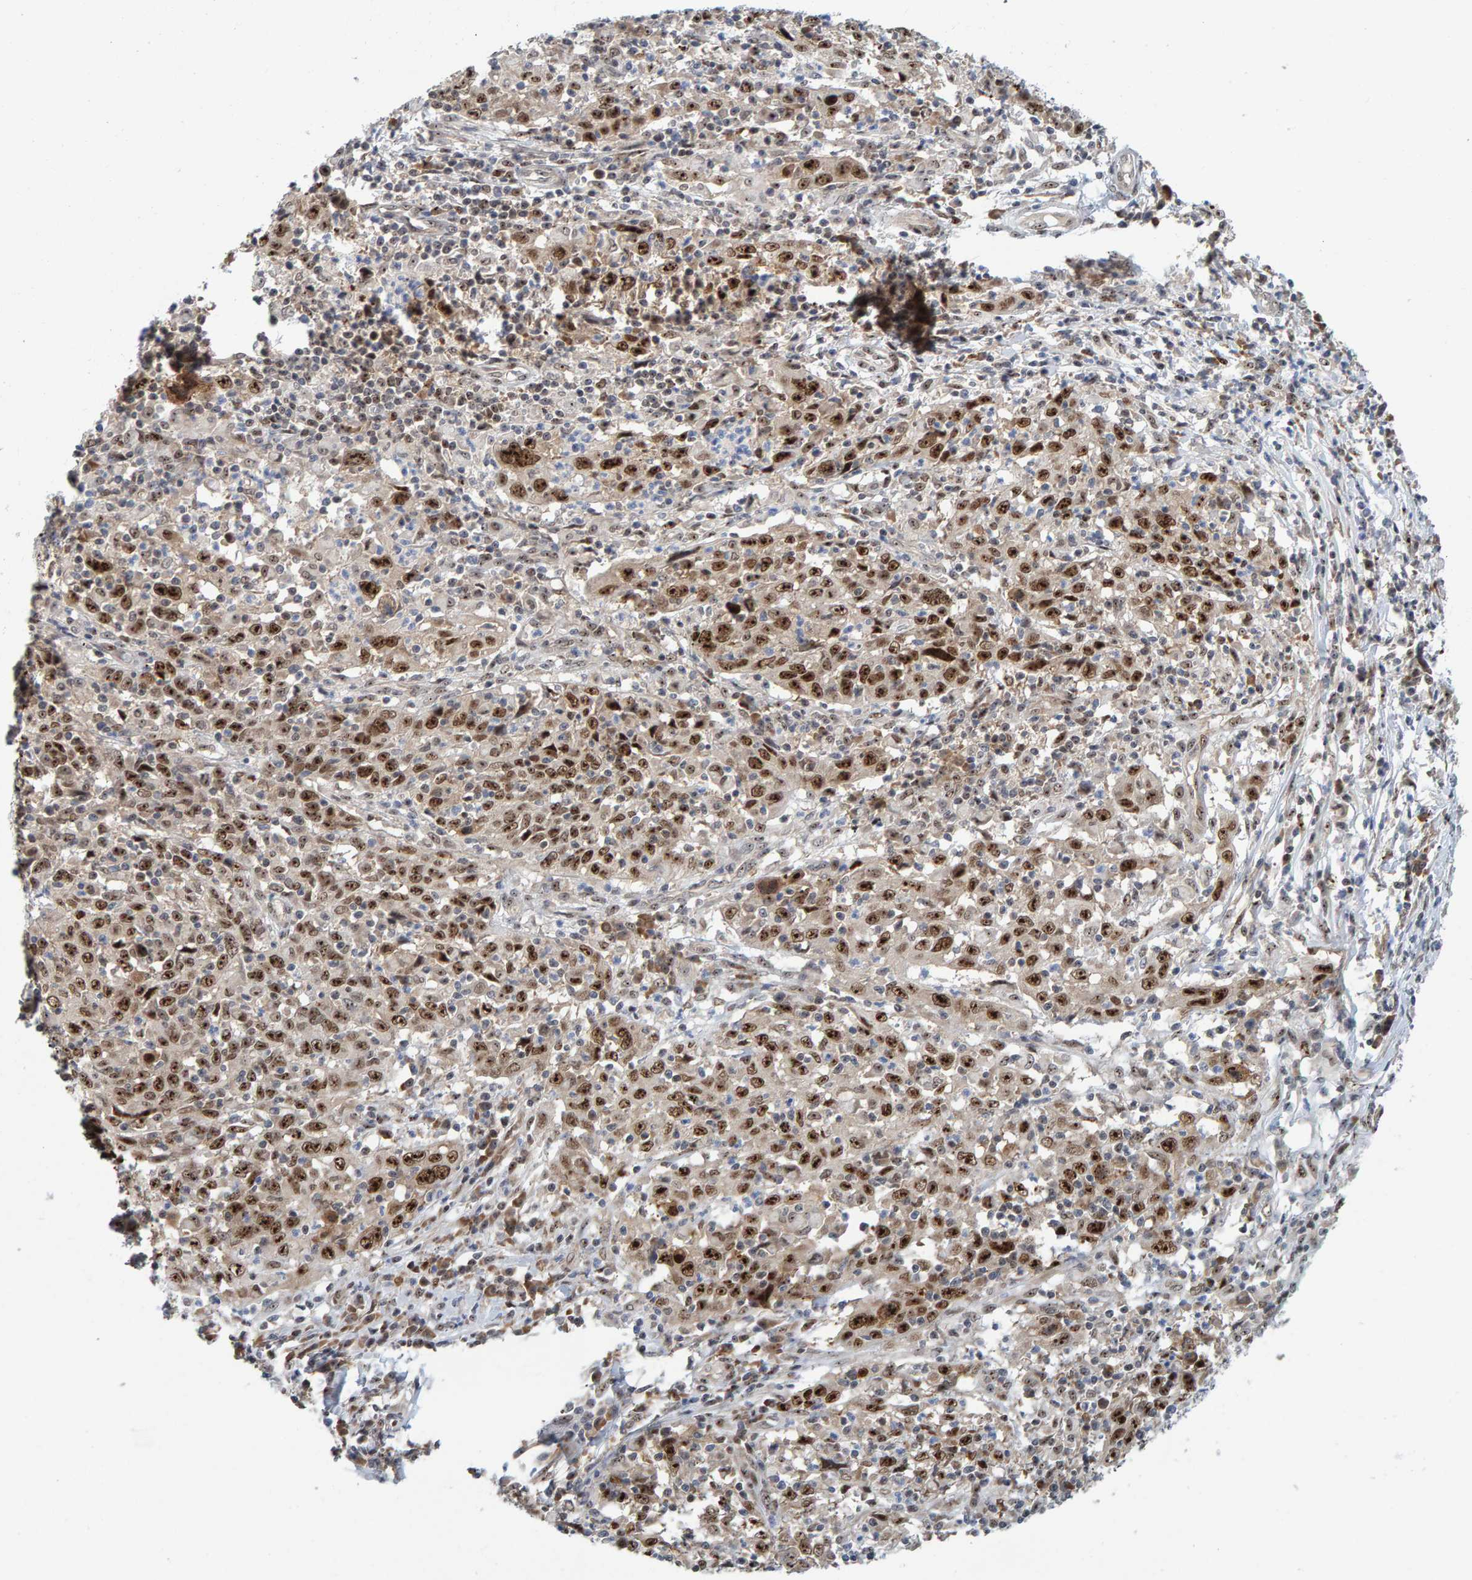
{"staining": {"intensity": "strong", "quantity": ">75%", "location": "nuclear"}, "tissue": "cervical cancer", "cell_type": "Tumor cells", "image_type": "cancer", "snomed": [{"axis": "morphology", "description": "Squamous cell carcinoma, NOS"}, {"axis": "topography", "description": "Cervix"}], "caption": "This is an image of immunohistochemistry staining of cervical squamous cell carcinoma, which shows strong positivity in the nuclear of tumor cells.", "gene": "POLR1E", "patient": {"sex": "female", "age": 46}}